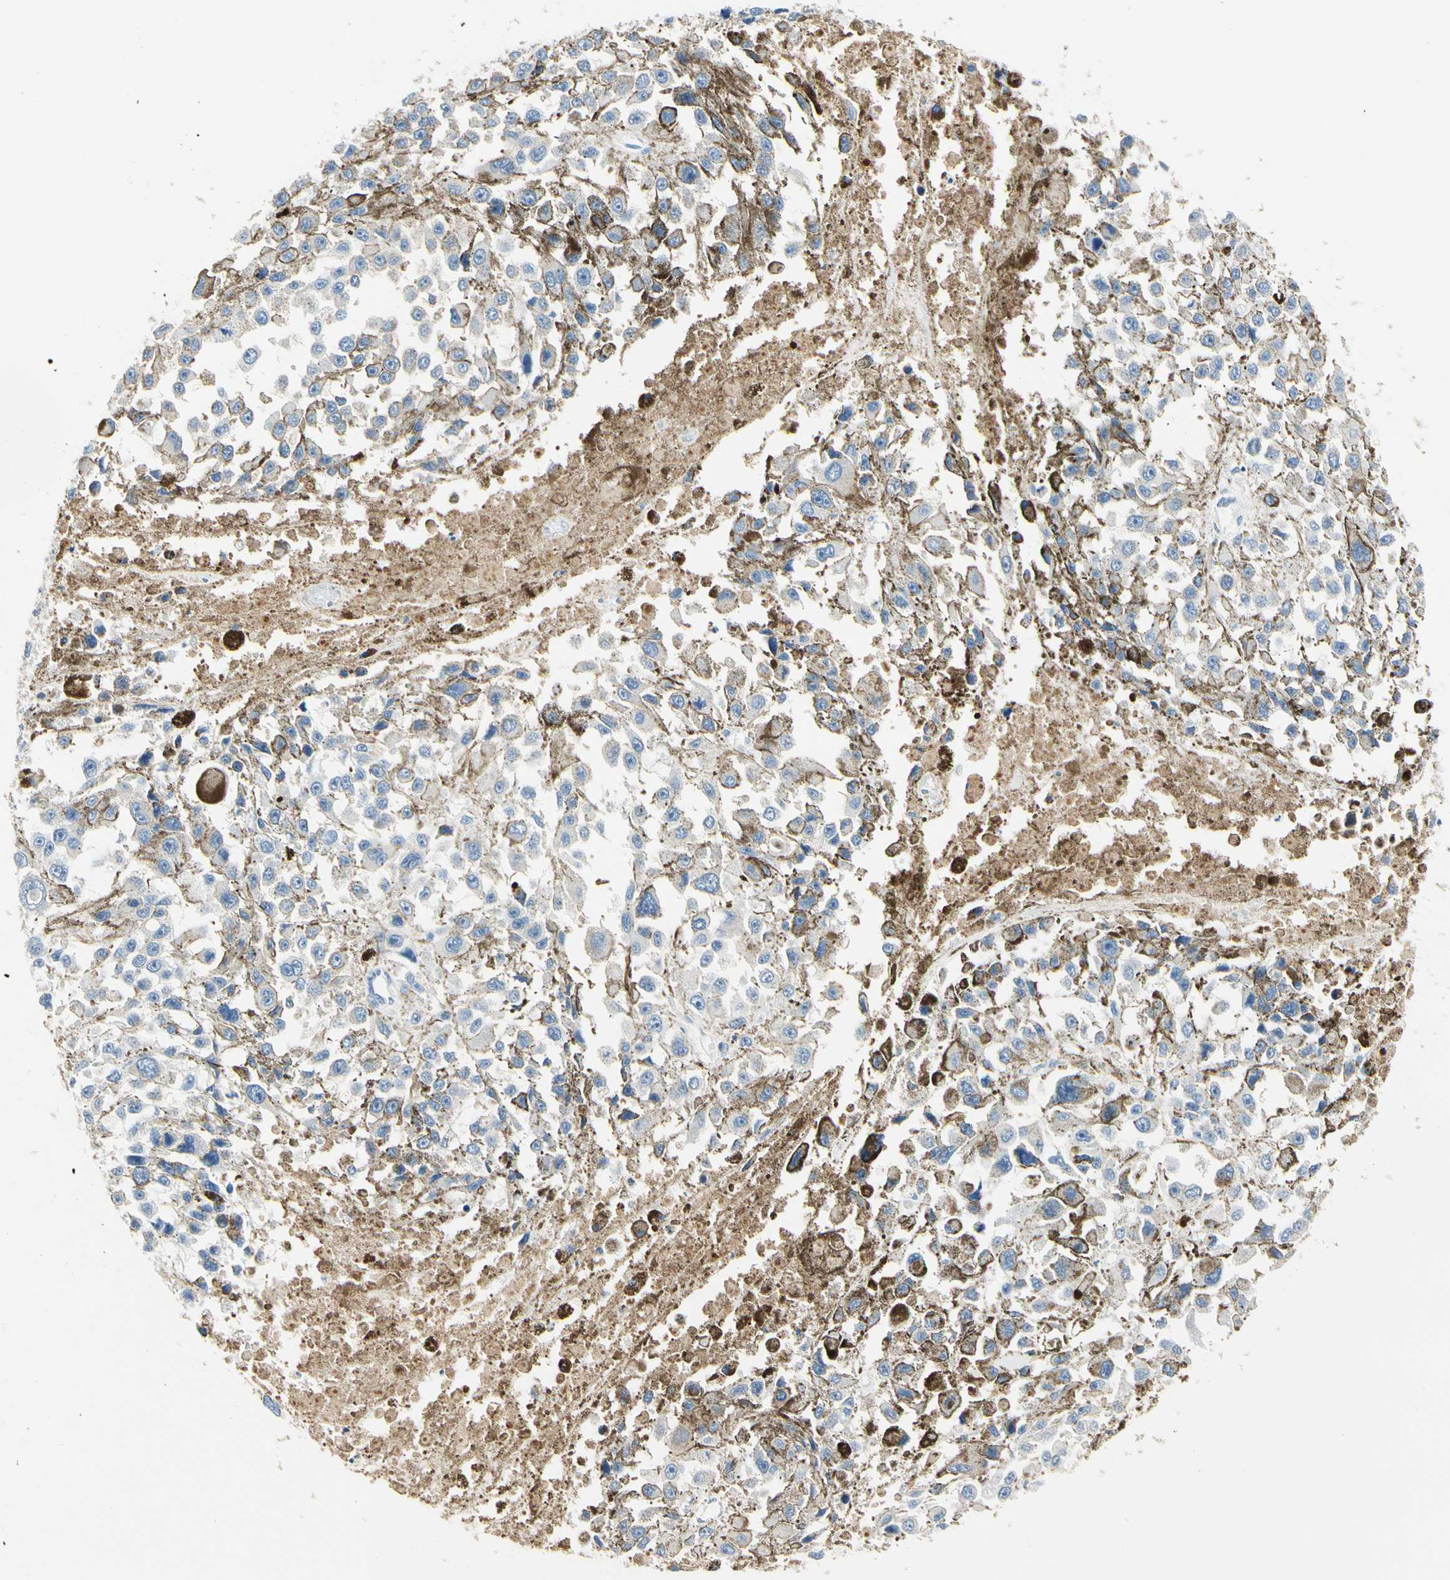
{"staining": {"intensity": "negative", "quantity": "none", "location": "none"}, "tissue": "melanoma", "cell_type": "Tumor cells", "image_type": "cancer", "snomed": [{"axis": "morphology", "description": "Malignant melanoma, Metastatic site"}, {"axis": "topography", "description": "Lymph node"}], "caption": "Immunohistochemistry micrograph of human melanoma stained for a protein (brown), which shows no expression in tumor cells.", "gene": "TGFBR3", "patient": {"sex": "male", "age": 59}}